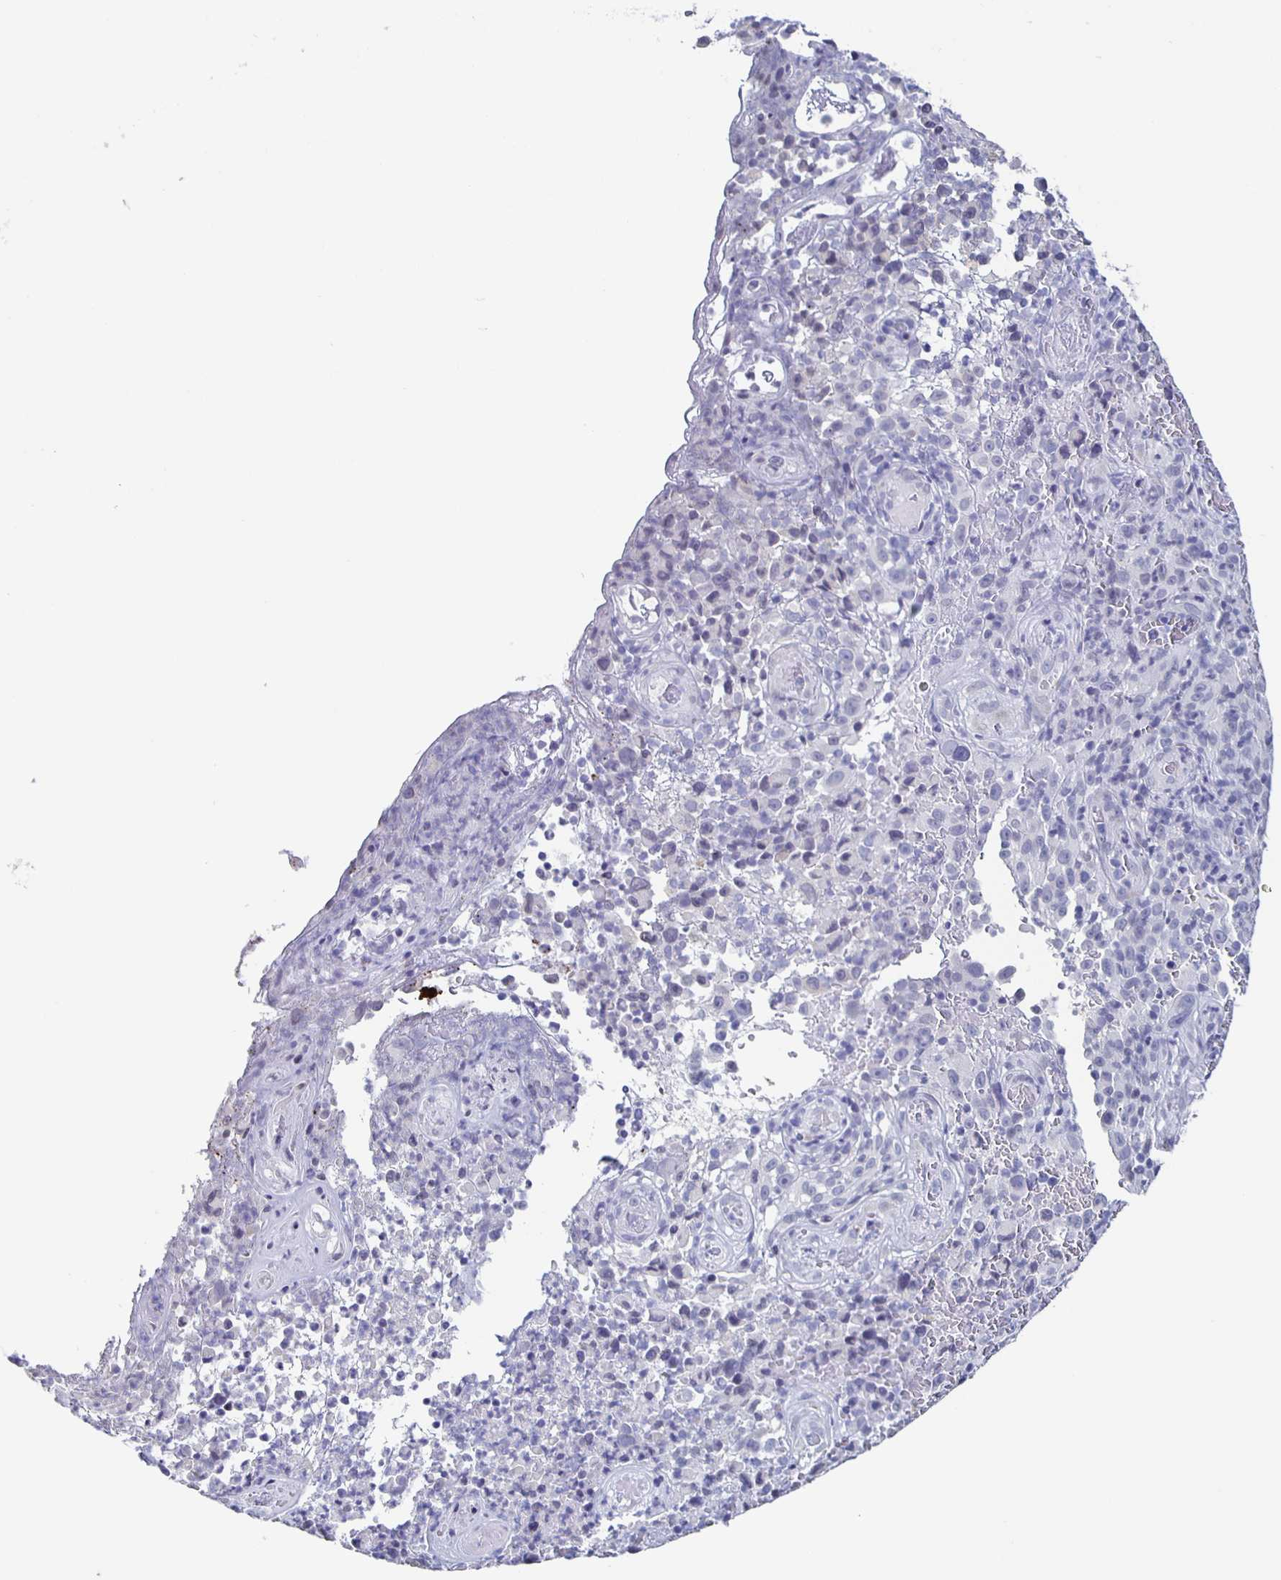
{"staining": {"intensity": "negative", "quantity": "none", "location": "none"}, "tissue": "melanoma", "cell_type": "Tumor cells", "image_type": "cancer", "snomed": [{"axis": "morphology", "description": "Malignant melanoma, NOS"}, {"axis": "topography", "description": "Skin"}], "caption": "Tumor cells are negative for protein expression in human melanoma.", "gene": "CCDC17", "patient": {"sex": "female", "age": 82}}